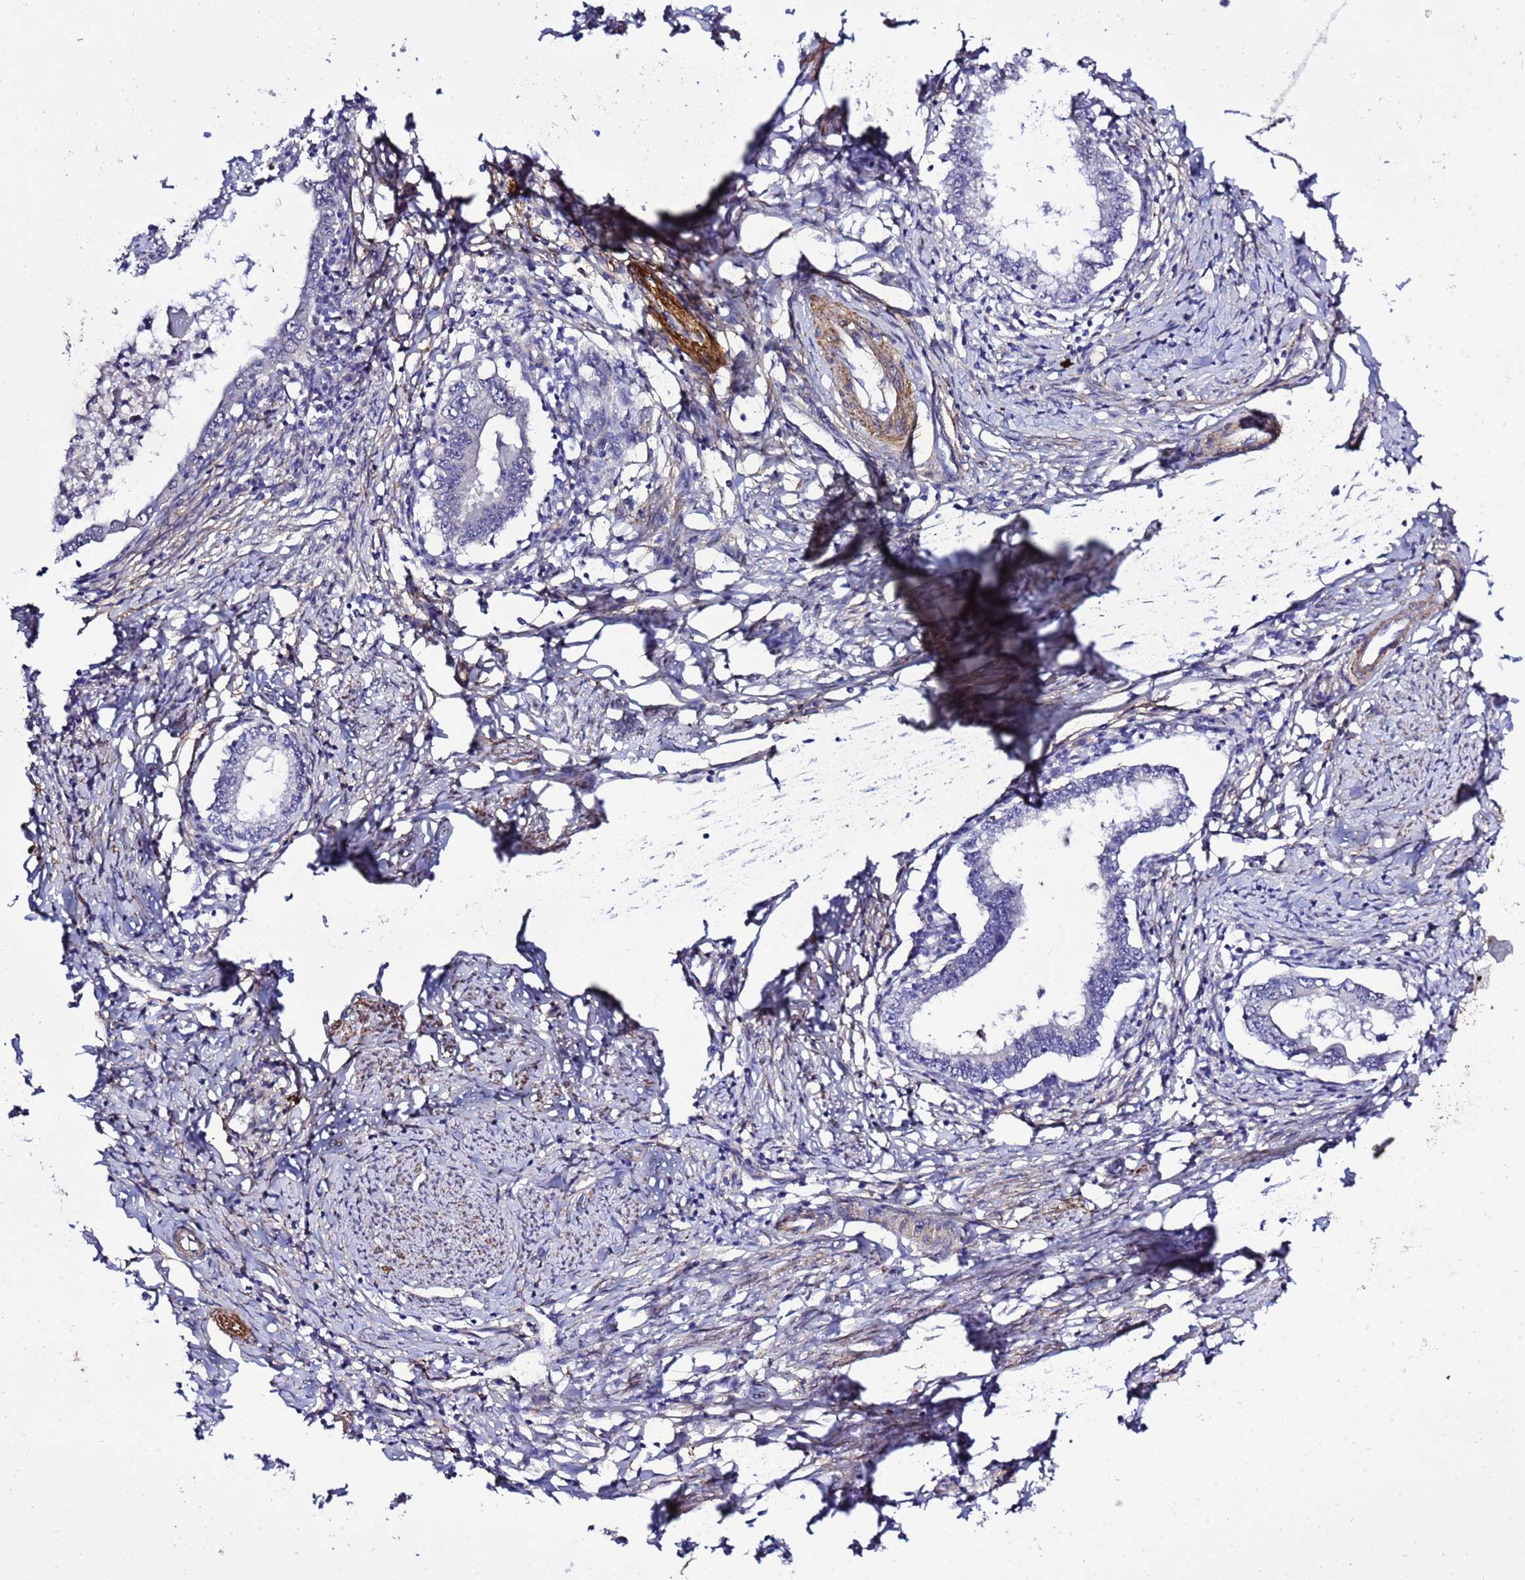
{"staining": {"intensity": "negative", "quantity": "none", "location": "none"}, "tissue": "cervical cancer", "cell_type": "Tumor cells", "image_type": "cancer", "snomed": [{"axis": "morphology", "description": "Adenocarcinoma, NOS"}, {"axis": "topography", "description": "Cervix"}], "caption": "Tumor cells are negative for brown protein staining in cervical adenocarcinoma.", "gene": "GZF1", "patient": {"sex": "female", "age": 36}}